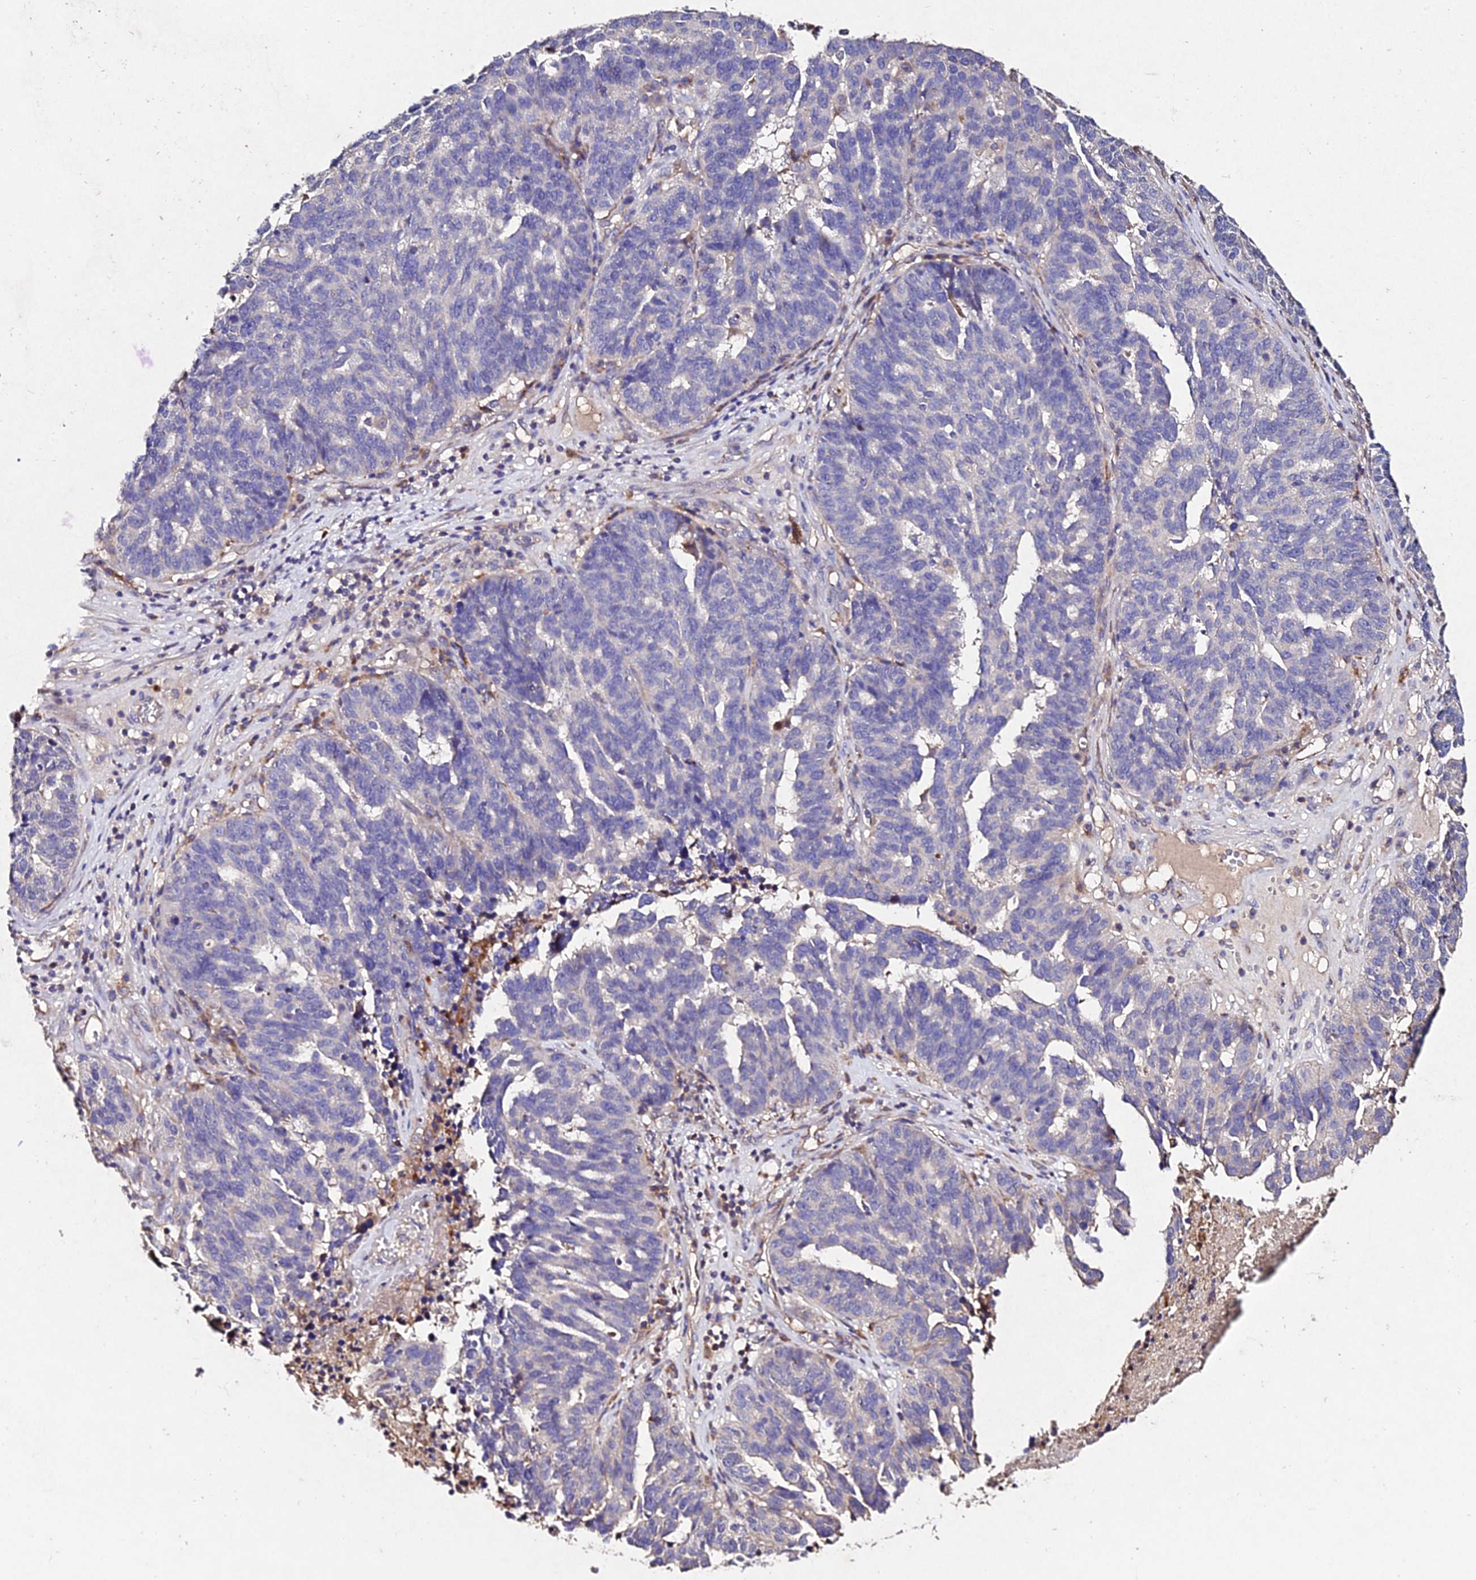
{"staining": {"intensity": "negative", "quantity": "none", "location": "none"}, "tissue": "ovarian cancer", "cell_type": "Tumor cells", "image_type": "cancer", "snomed": [{"axis": "morphology", "description": "Cystadenocarcinoma, serous, NOS"}, {"axis": "topography", "description": "Ovary"}], "caption": "This photomicrograph is of ovarian serous cystadenocarcinoma stained with immunohistochemistry to label a protein in brown with the nuclei are counter-stained blue. There is no positivity in tumor cells.", "gene": "AP3M2", "patient": {"sex": "female", "age": 59}}